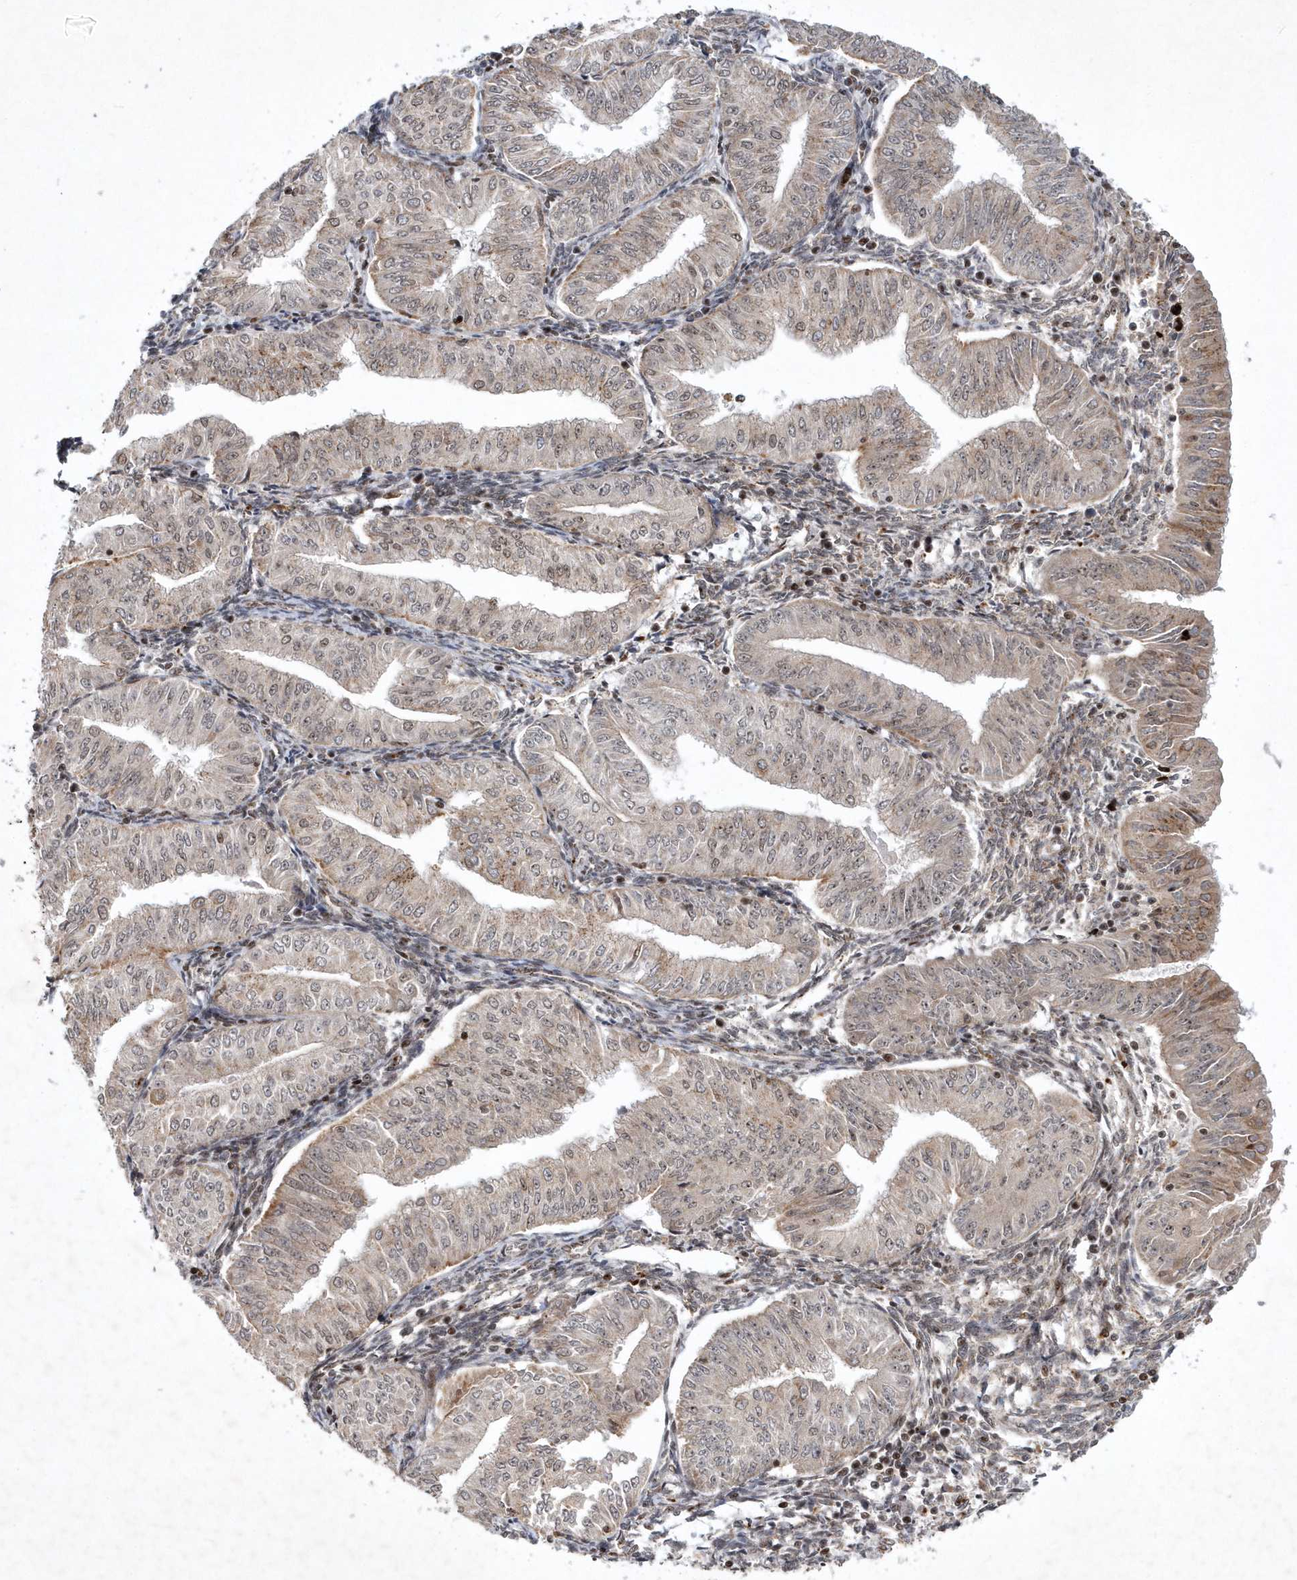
{"staining": {"intensity": "weak", "quantity": "<25%", "location": "cytoplasmic/membranous"}, "tissue": "endometrial cancer", "cell_type": "Tumor cells", "image_type": "cancer", "snomed": [{"axis": "morphology", "description": "Normal tissue, NOS"}, {"axis": "morphology", "description": "Adenocarcinoma, NOS"}, {"axis": "topography", "description": "Endometrium"}], "caption": "Tumor cells are negative for brown protein staining in endometrial cancer.", "gene": "SOWAHB", "patient": {"sex": "female", "age": 53}}